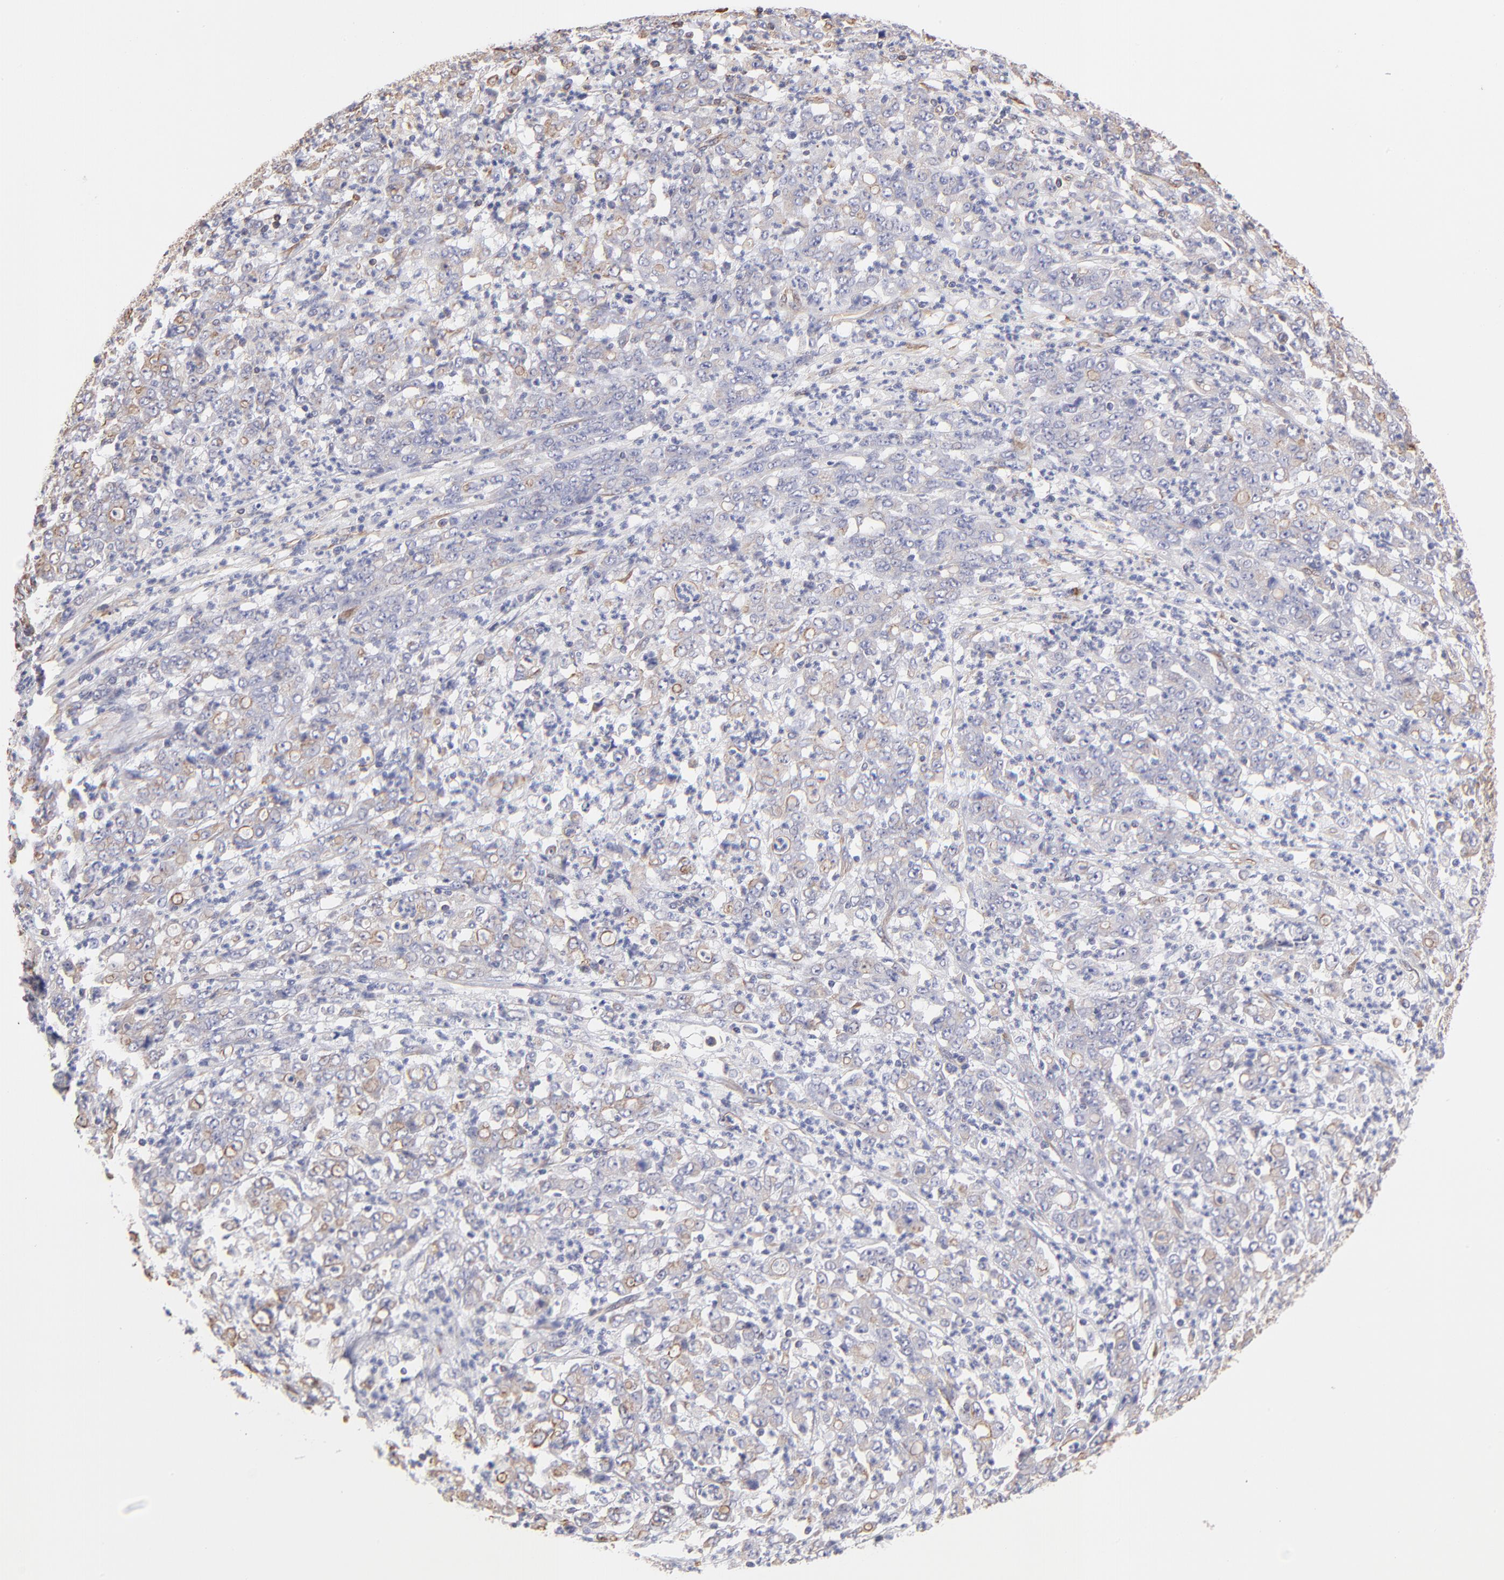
{"staining": {"intensity": "weak", "quantity": "25%-75%", "location": "cytoplasmic/membranous"}, "tissue": "stomach cancer", "cell_type": "Tumor cells", "image_type": "cancer", "snomed": [{"axis": "morphology", "description": "Adenocarcinoma, NOS"}, {"axis": "topography", "description": "Stomach, lower"}], "caption": "Tumor cells exhibit low levels of weak cytoplasmic/membranous staining in approximately 25%-75% of cells in human stomach cancer.", "gene": "PLEC", "patient": {"sex": "female", "age": 71}}